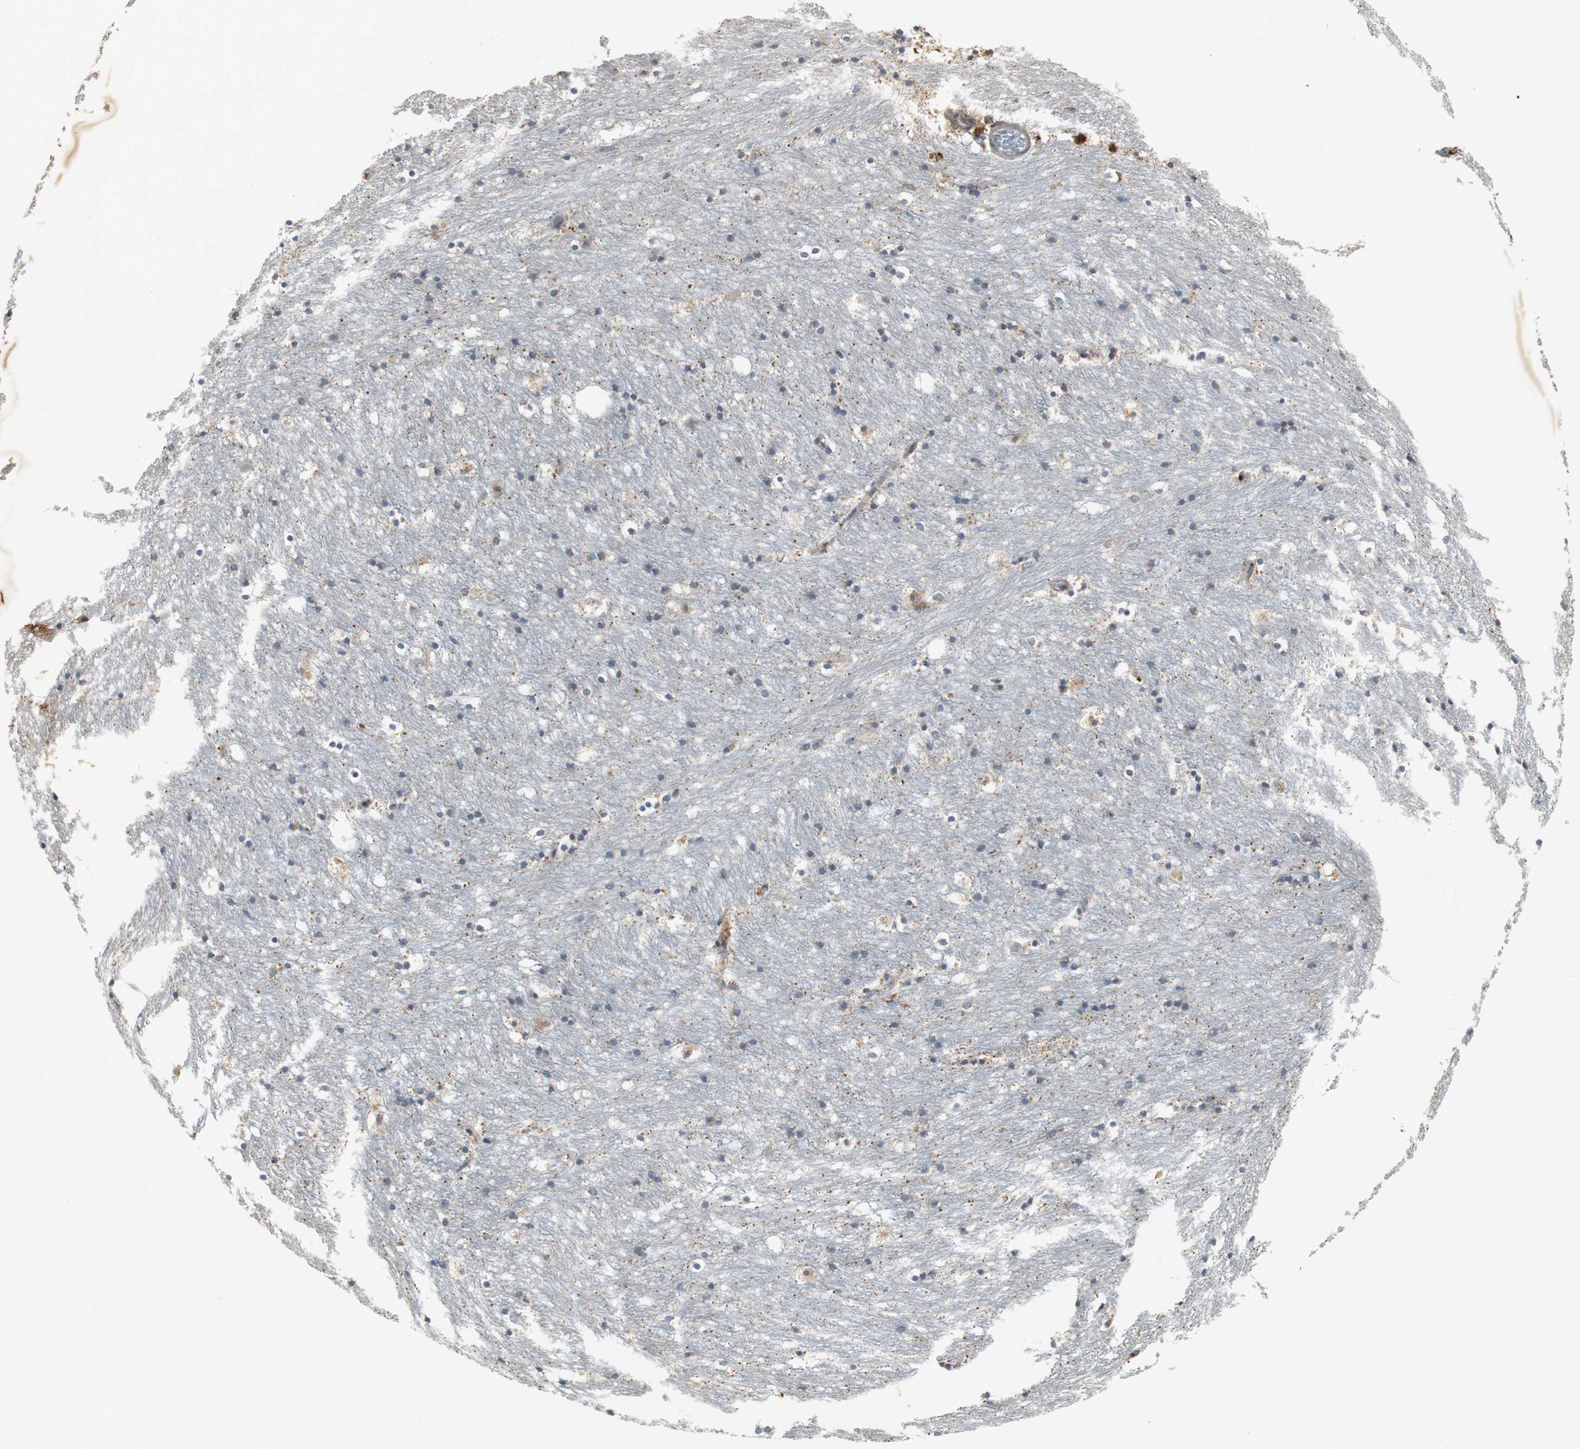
{"staining": {"intensity": "moderate", "quantity": "<25%", "location": "cytoplasmic/membranous"}, "tissue": "caudate", "cell_type": "Glial cells", "image_type": "normal", "snomed": [{"axis": "morphology", "description": "Normal tissue, NOS"}, {"axis": "topography", "description": "Lateral ventricle wall"}], "caption": "IHC of benign caudate displays low levels of moderate cytoplasmic/membranous expression in approximately <25% of glial cells. Nuclei are stained in blue.", "gene": "NLGN1", "patient": {"sex": "male", "age": 45}}